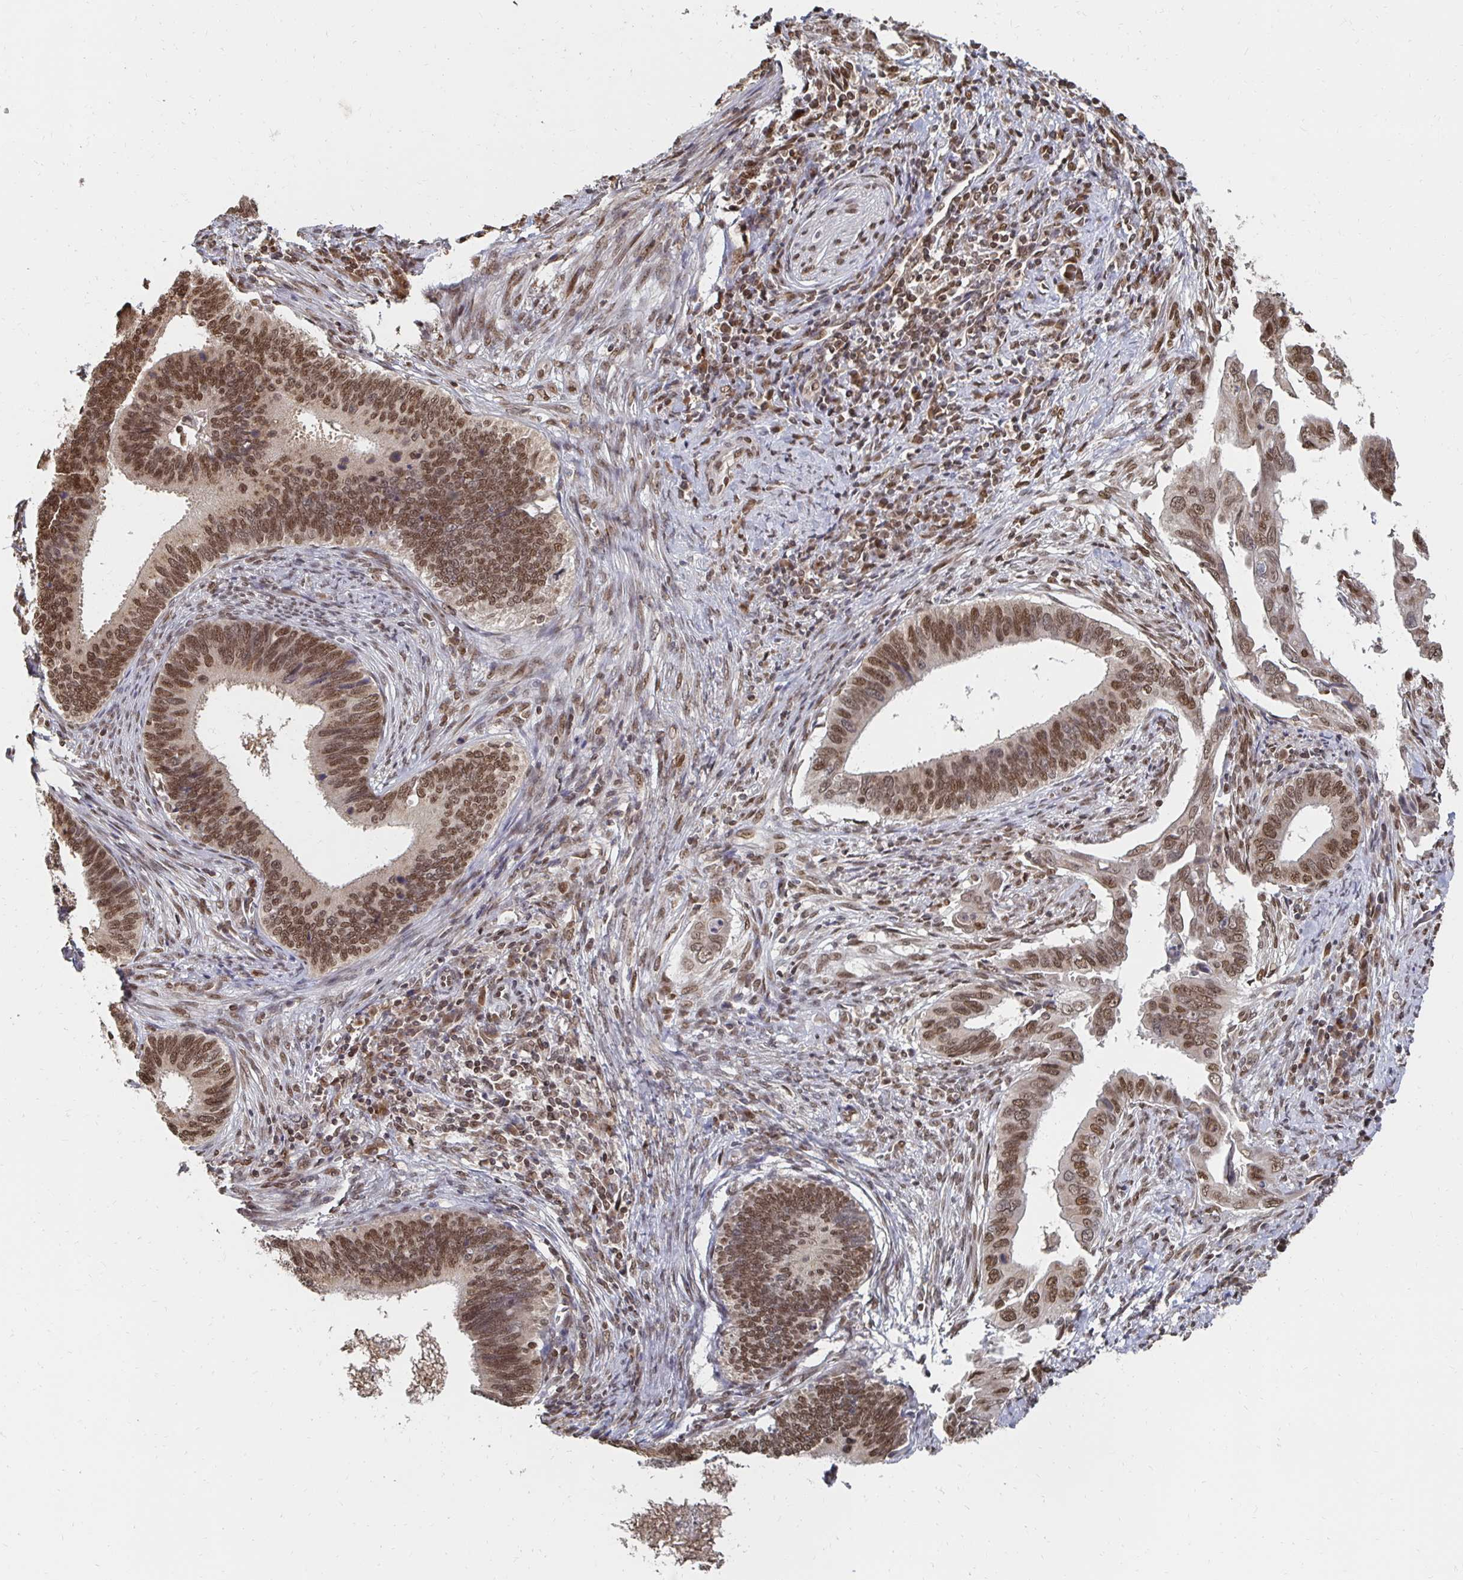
{"staining": {"intensity": "moderate", "quantity": ">75%", "location": "nuclear"}, "tissue": "cervical cancer", "cell_type": "Tumor cells", "image_type": "cancer", "snomed": [{"axis": "morphology", "description": "Adenocarcinoma, NOS"}, {"axis": "topography", "description": "Cervix"}], "caption": "Tumor cells show moderate nuclear positivity in approximately >75% of cells in cervical cancer.", "gene": "GTF3C6", "patient": {"sex": "female", "age": 42}}